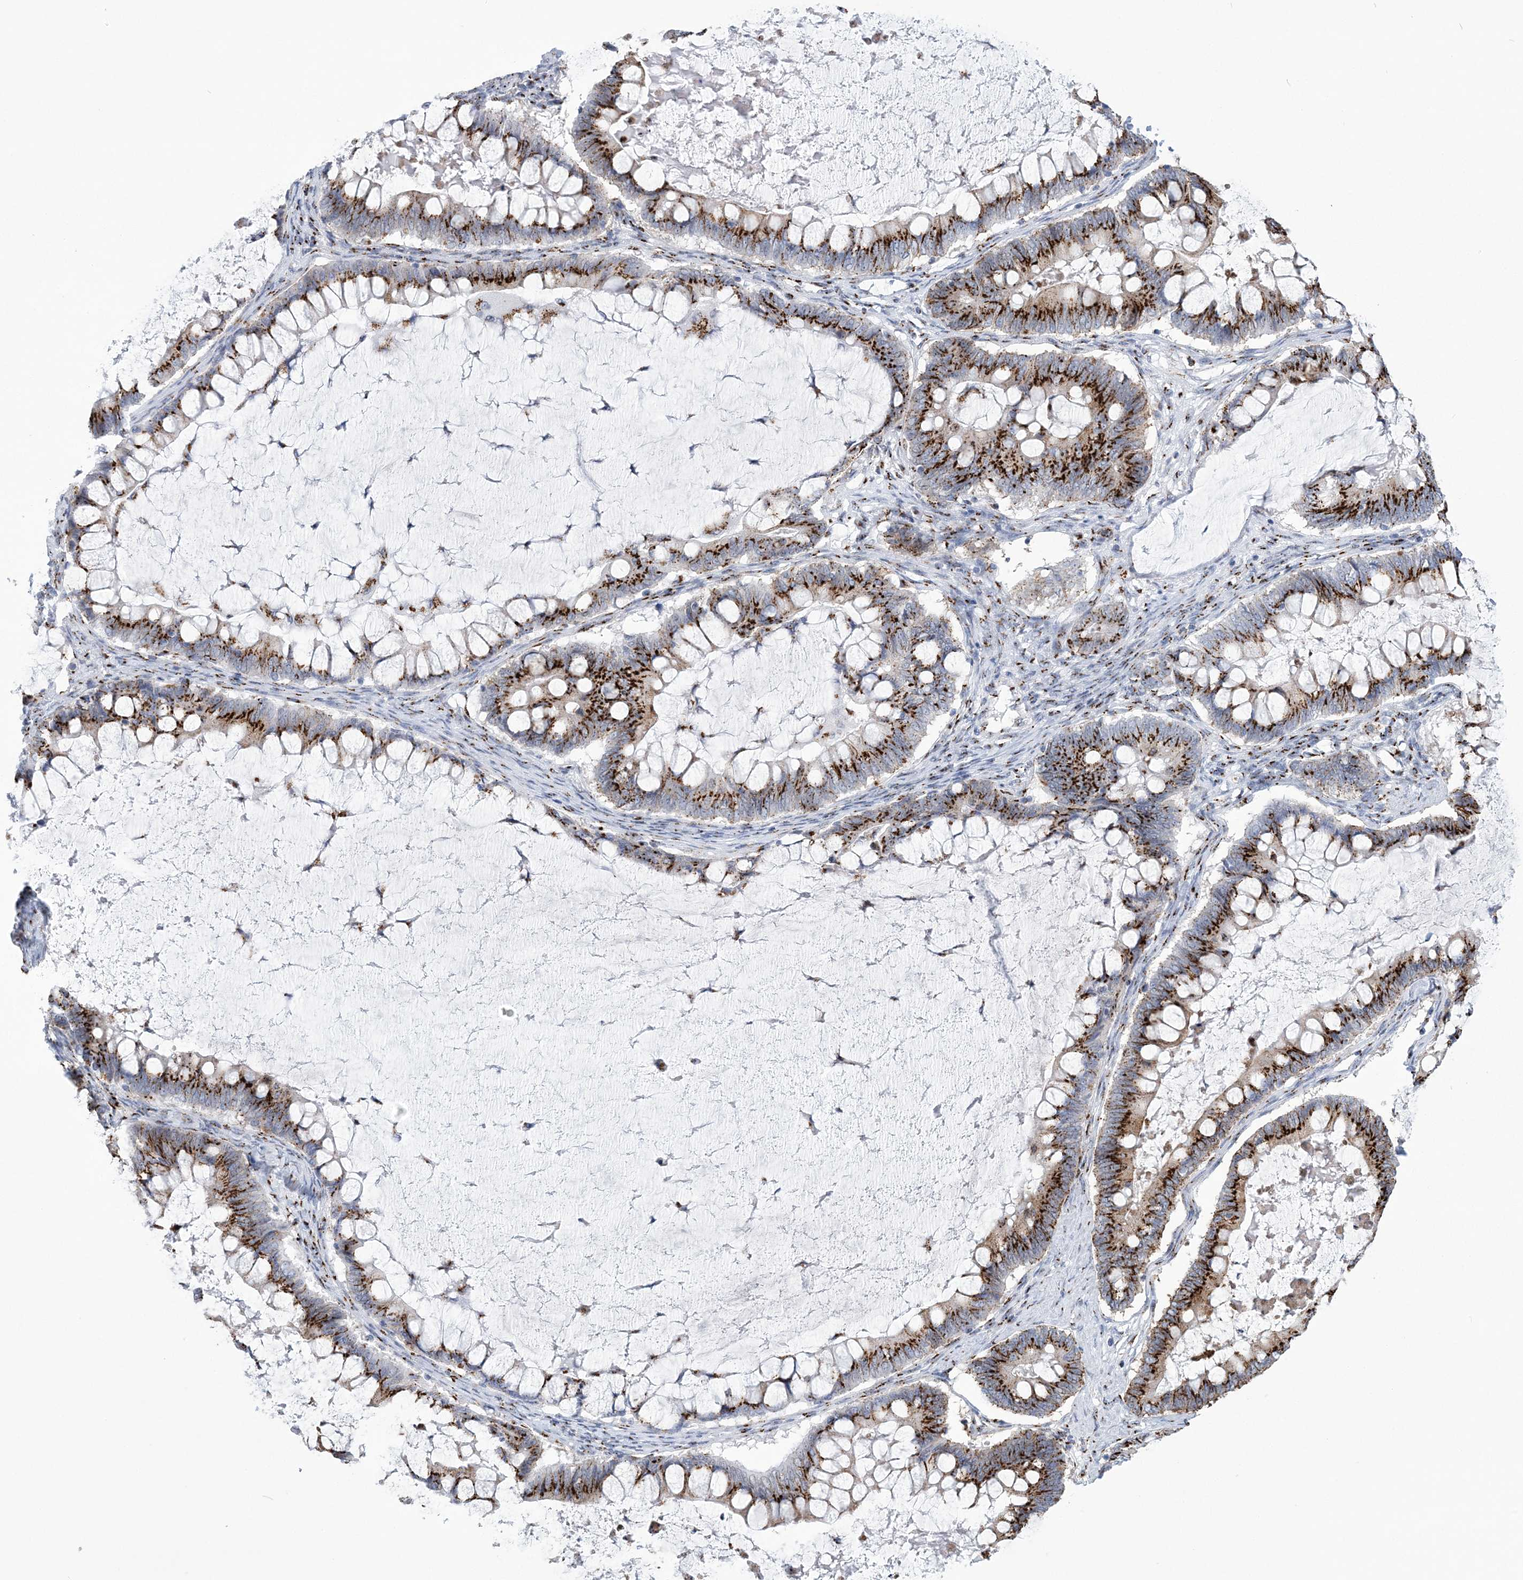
{"staining": {"intensity": "strong", "quantity": ">75%", "location": "cytoplasmic/membranous"}, "tissue": "ovarian cancer", "cell_type": "Tumor cells", "image_type": "cancer", "snomed": [{"axis": "morphology", "description": "Cystadenocarcinoma, mucinous, NOS"}, {"axis": "topography", "description": "Ovary"}], "caption": "Tumor cells exhibit high levels of strong cytoplasmic/membranous positivity in approximately >75% of cells in human mucinous cystadenocarcinoma (ovarian). (Stains: DAB in brown, nuclei in blue, Microscopy: brightfield microscopy at high magnification).", "gene": "SLX9", "patient": {"sex": "female", "age": 61}}